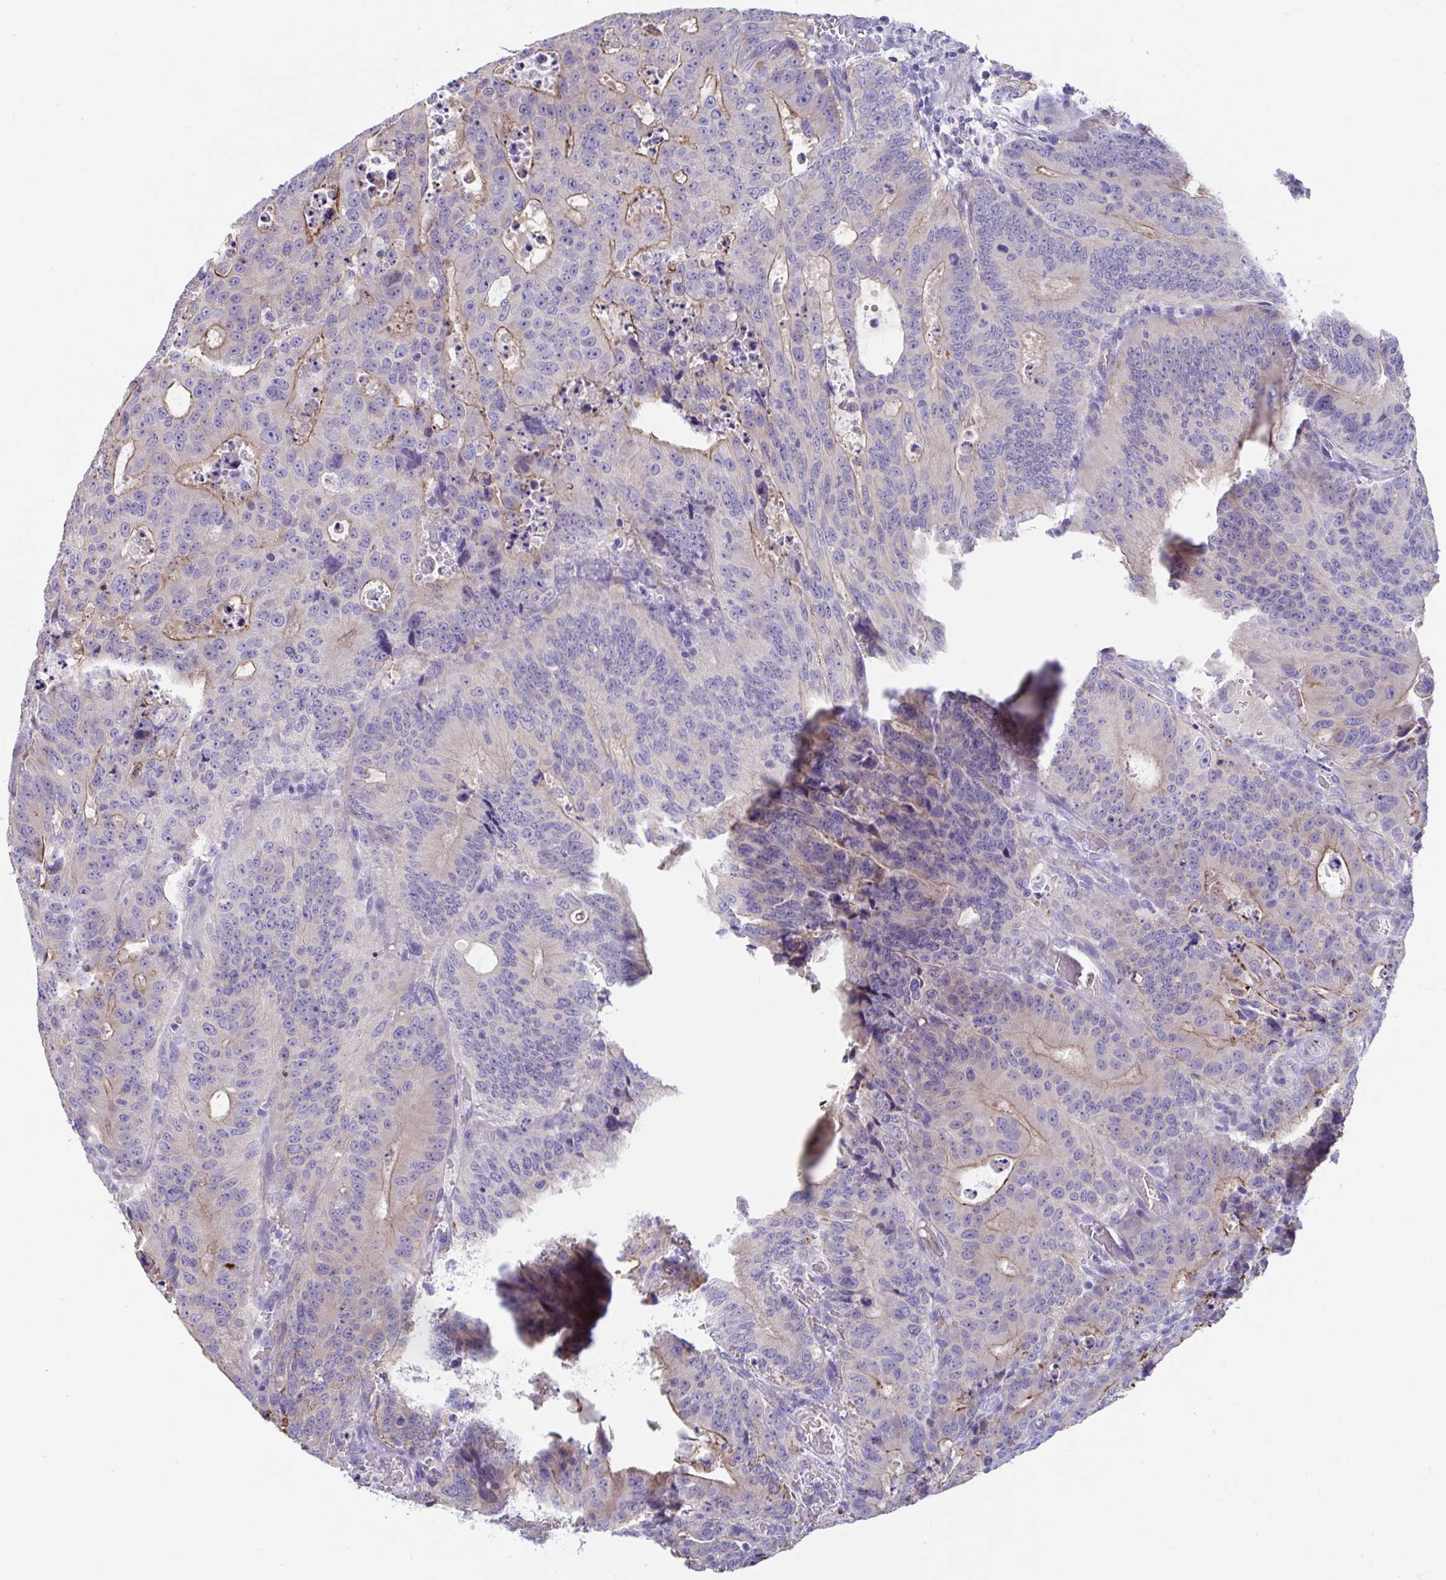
{"staining": {"intensity": "weak", "quantity": "<25%", "location": "cytoplasmic/membranous"}, "tissue": "colorectal cancer", "cell_type": "Tumor cells", "image_type": "cancer", "snomed": [{"axis": "morphology", "description": "Adenocarcinoma, NOS"}, {"axis": "topography", "description": "Colon"}], "caption": "The micrograph displays no staining of tumor cells in colorectal cancer. Nuclei are stained in blue.", "gene": "TTC30B", "patient": {"sex": "male", "age": 62}}